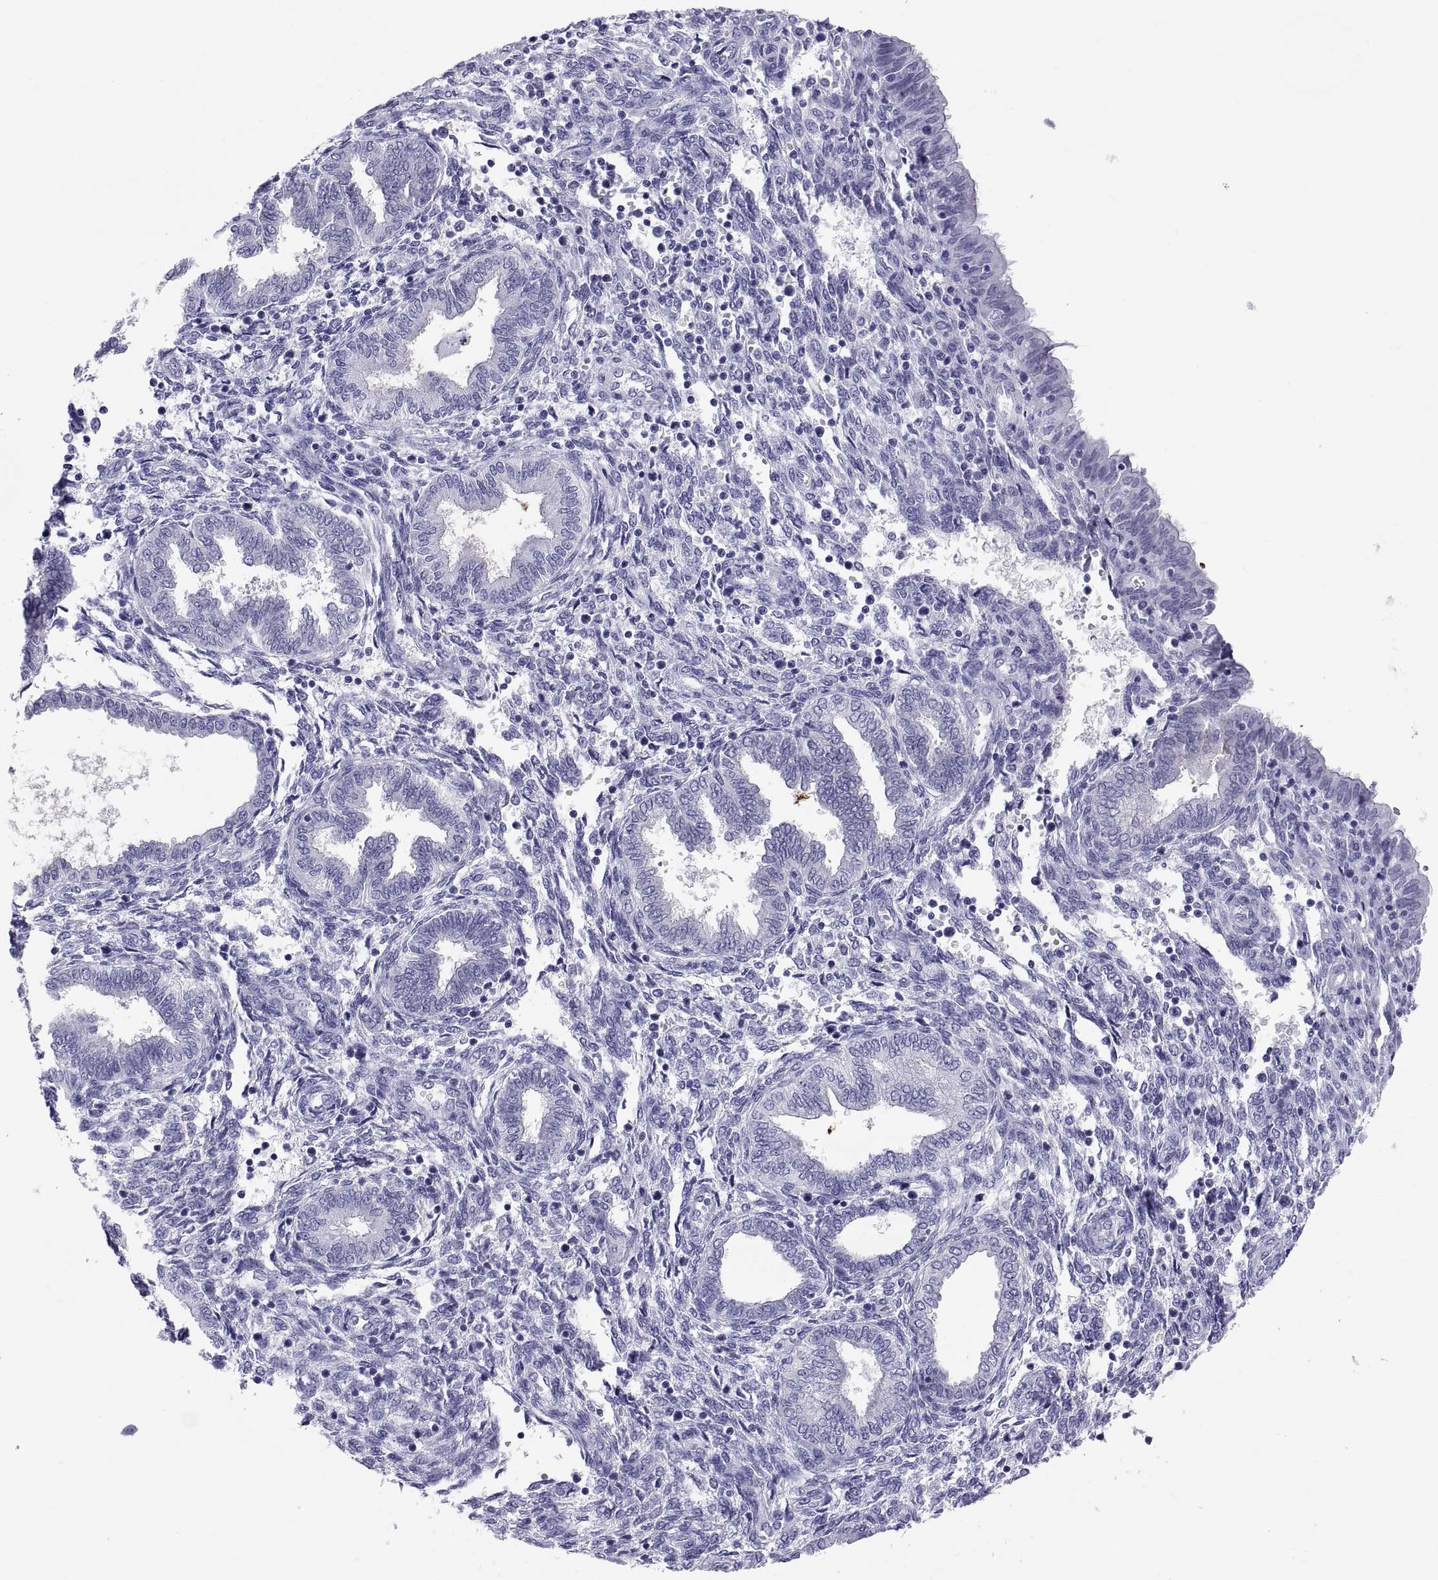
{"staining": {"intensity": "negative", "quantity": "none", "location": "none"}, "tissue": "endometrium", "cell_type": "Cells in endometrial stroma", "image_type": "normal", "snomed": [{"axis": "morphology", "description": "Normal tissue, NOS"}, {"axis": "topography", "description": "Endometrium"}], "caption": "This is a micrograph of immunohistochemistry staining of benign endometrium, which shows no expression in cells in endometrial stroma.", "gene": "QRICH2", "patient": {"sex": "female", "age": 42}}